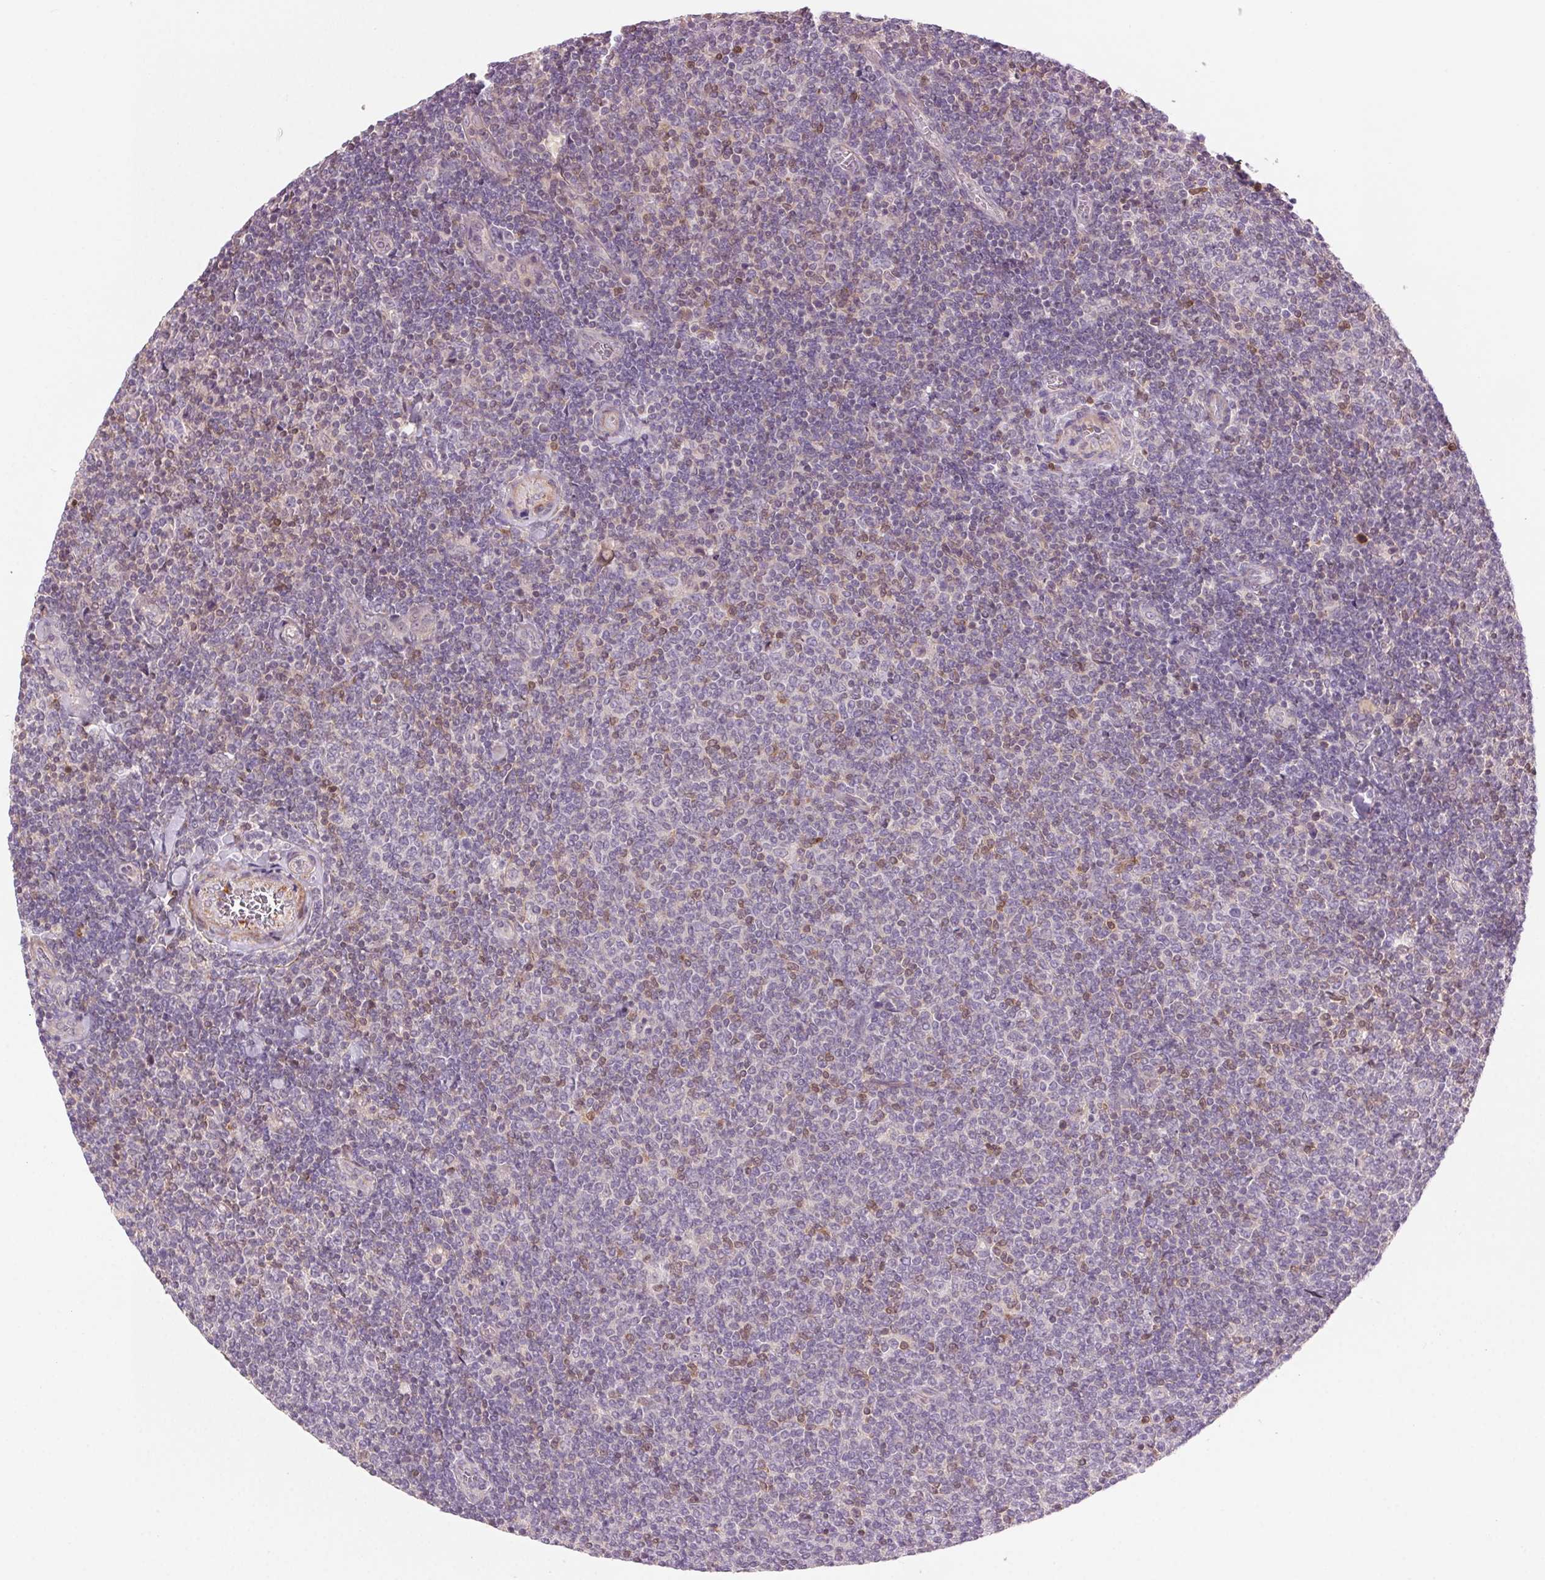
{"staining": {"intensity": "negative", "quantity": "none", "location": "none"}, "tissue": "lymphoma", "cell_type": "Tumor cells", "image_type": "cancer", "snomed": [{"axis": "morphology", "description": "Malignant lymphoma, non-Hodgkin's type, Low grade"}, {"axis": "topography", "description": "Lymph node"}], "caption": "Protein analysis of malignant lymphoma, non-Hodgkin's type (low-grade) reveals no significant staining in tumor cells. (DAB immunohistochemistry (IHC) visualized using brightfield microscopy, high magnification).", "gene": "HHLA2", "patient": {"sex": "male", "age": 52}}